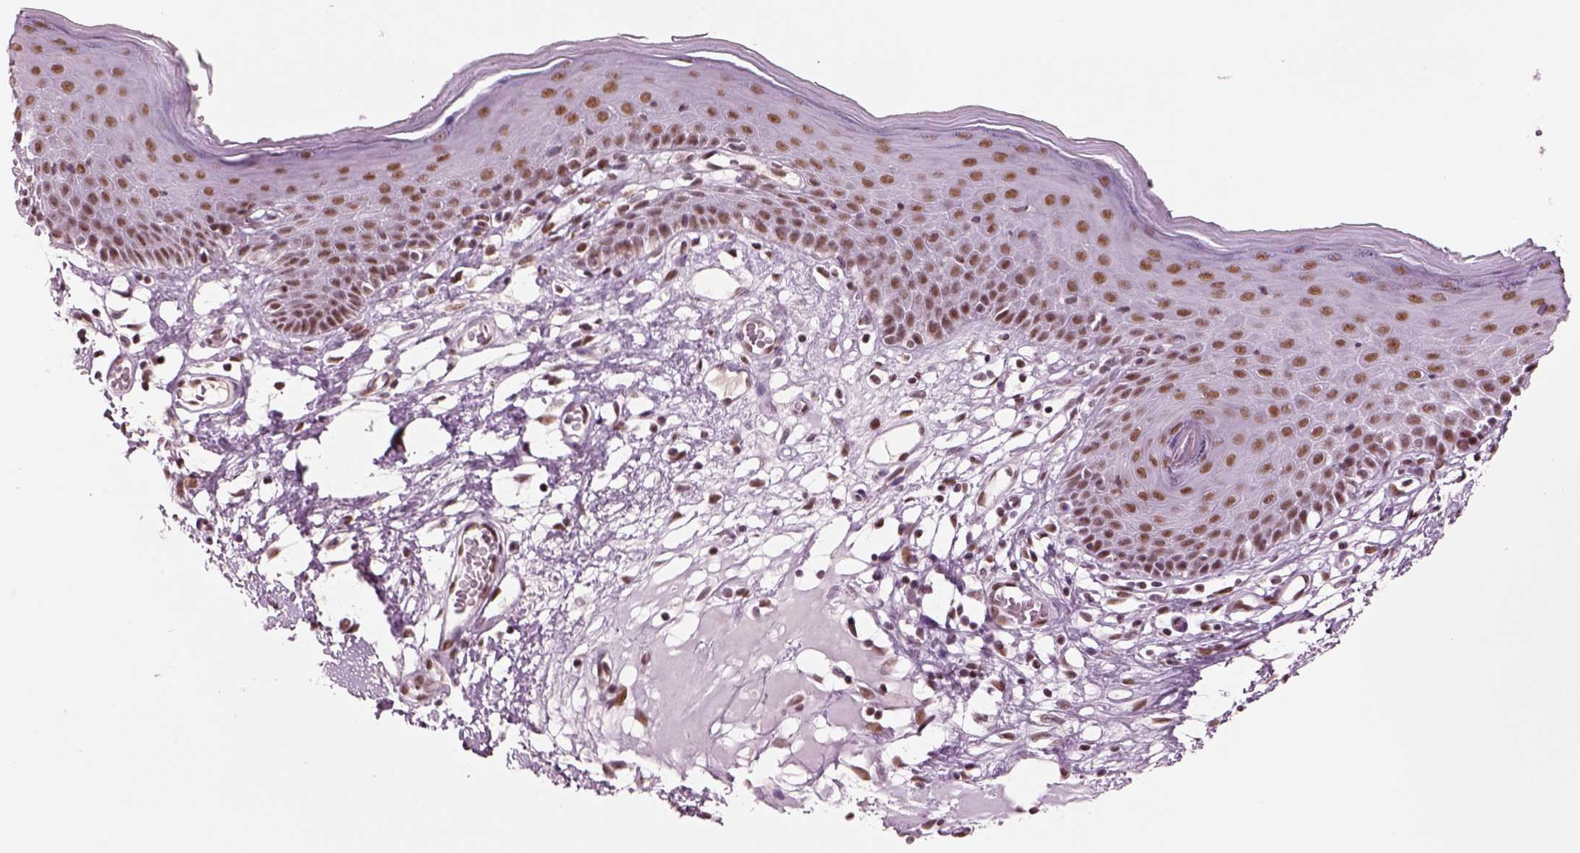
{"staining": {"intensity": "moderate", "quantity": ">75%", "location": "nuclear"}, "tissue": "skin", "cell_type": "Epidermal cells", "image_type": "normal", "snomed": [{"axis": "morphology", "description": "Normal tissue, NOS"}, {"axis": "topography", "description": "Vulva"}], "caption": "Skin stained with IHC demonstrates moderate nuclear expression in about >75% of epidermal cells. The staining was performed using DAB (3,3'-diaminobenzidine) to visualize the protein expression in brown, while the nuclei were stained in blue with hematoxylin (Magnification: 20x).", "gene": "SEPHS1", "patient": {"sex": "female", "age": 68}}